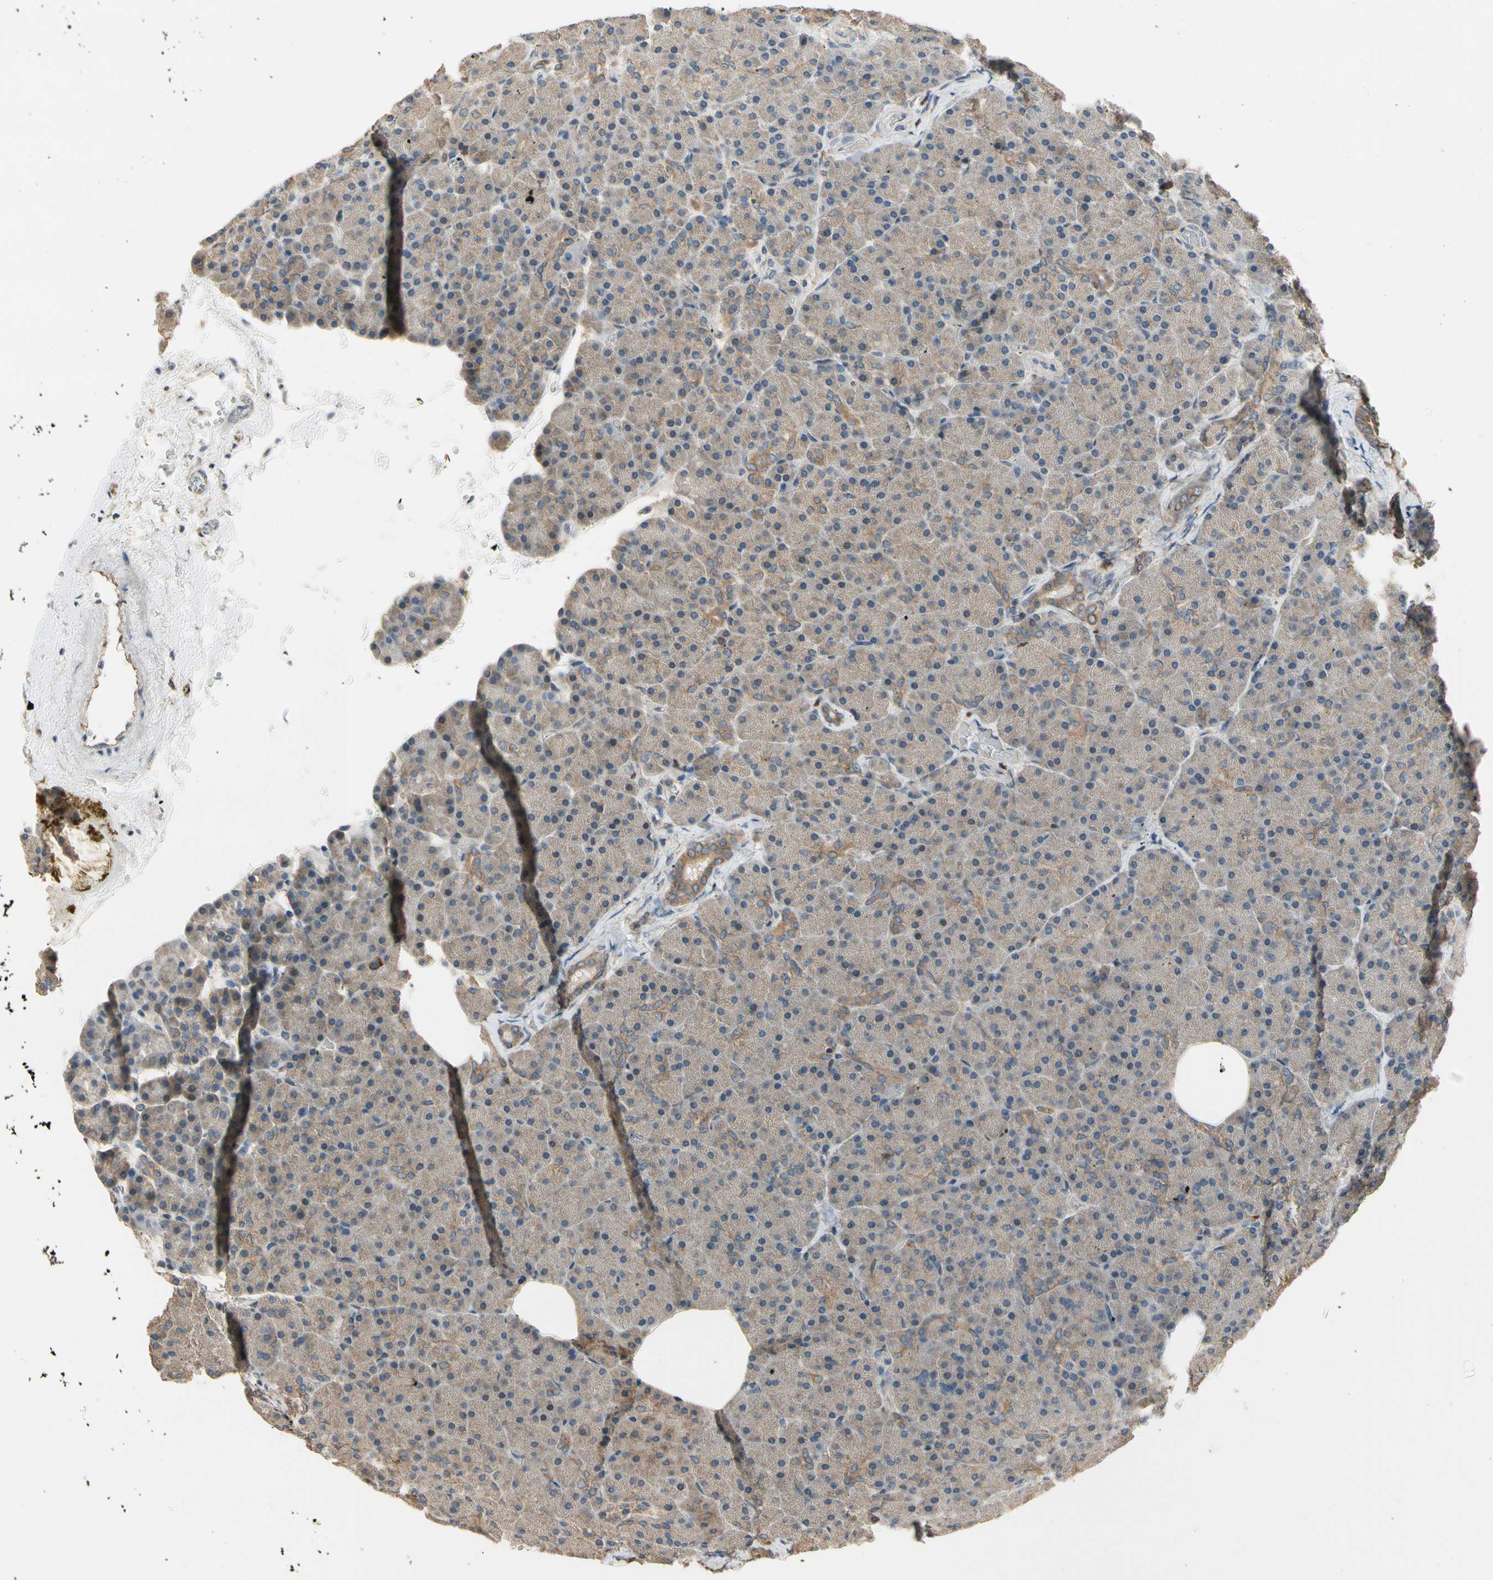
{"staining": {"intensity": "negative", "quantity": "none", "location": "none"}, "tissue": "pancreas", "cell_type": "Exocrine glandular cells", "image_type": "normal", "snomed": [{"axis": "morphology", "description": "Normal tissue, NOS"}, {"axis": "topography", "description": "Pancreas"}], "caption": "IHC histopathology image of benign human pancreas stained for a protein (brown), which reveals no positivity in exocrine glandular cells. The staining is performed using DAB (3,3'-diaminobenzidine) brown chromogen with nuclei counter-stained in using hematoxylin.", "gene": "CGREF1", "patient": {"sex": "female", "age": 35}}